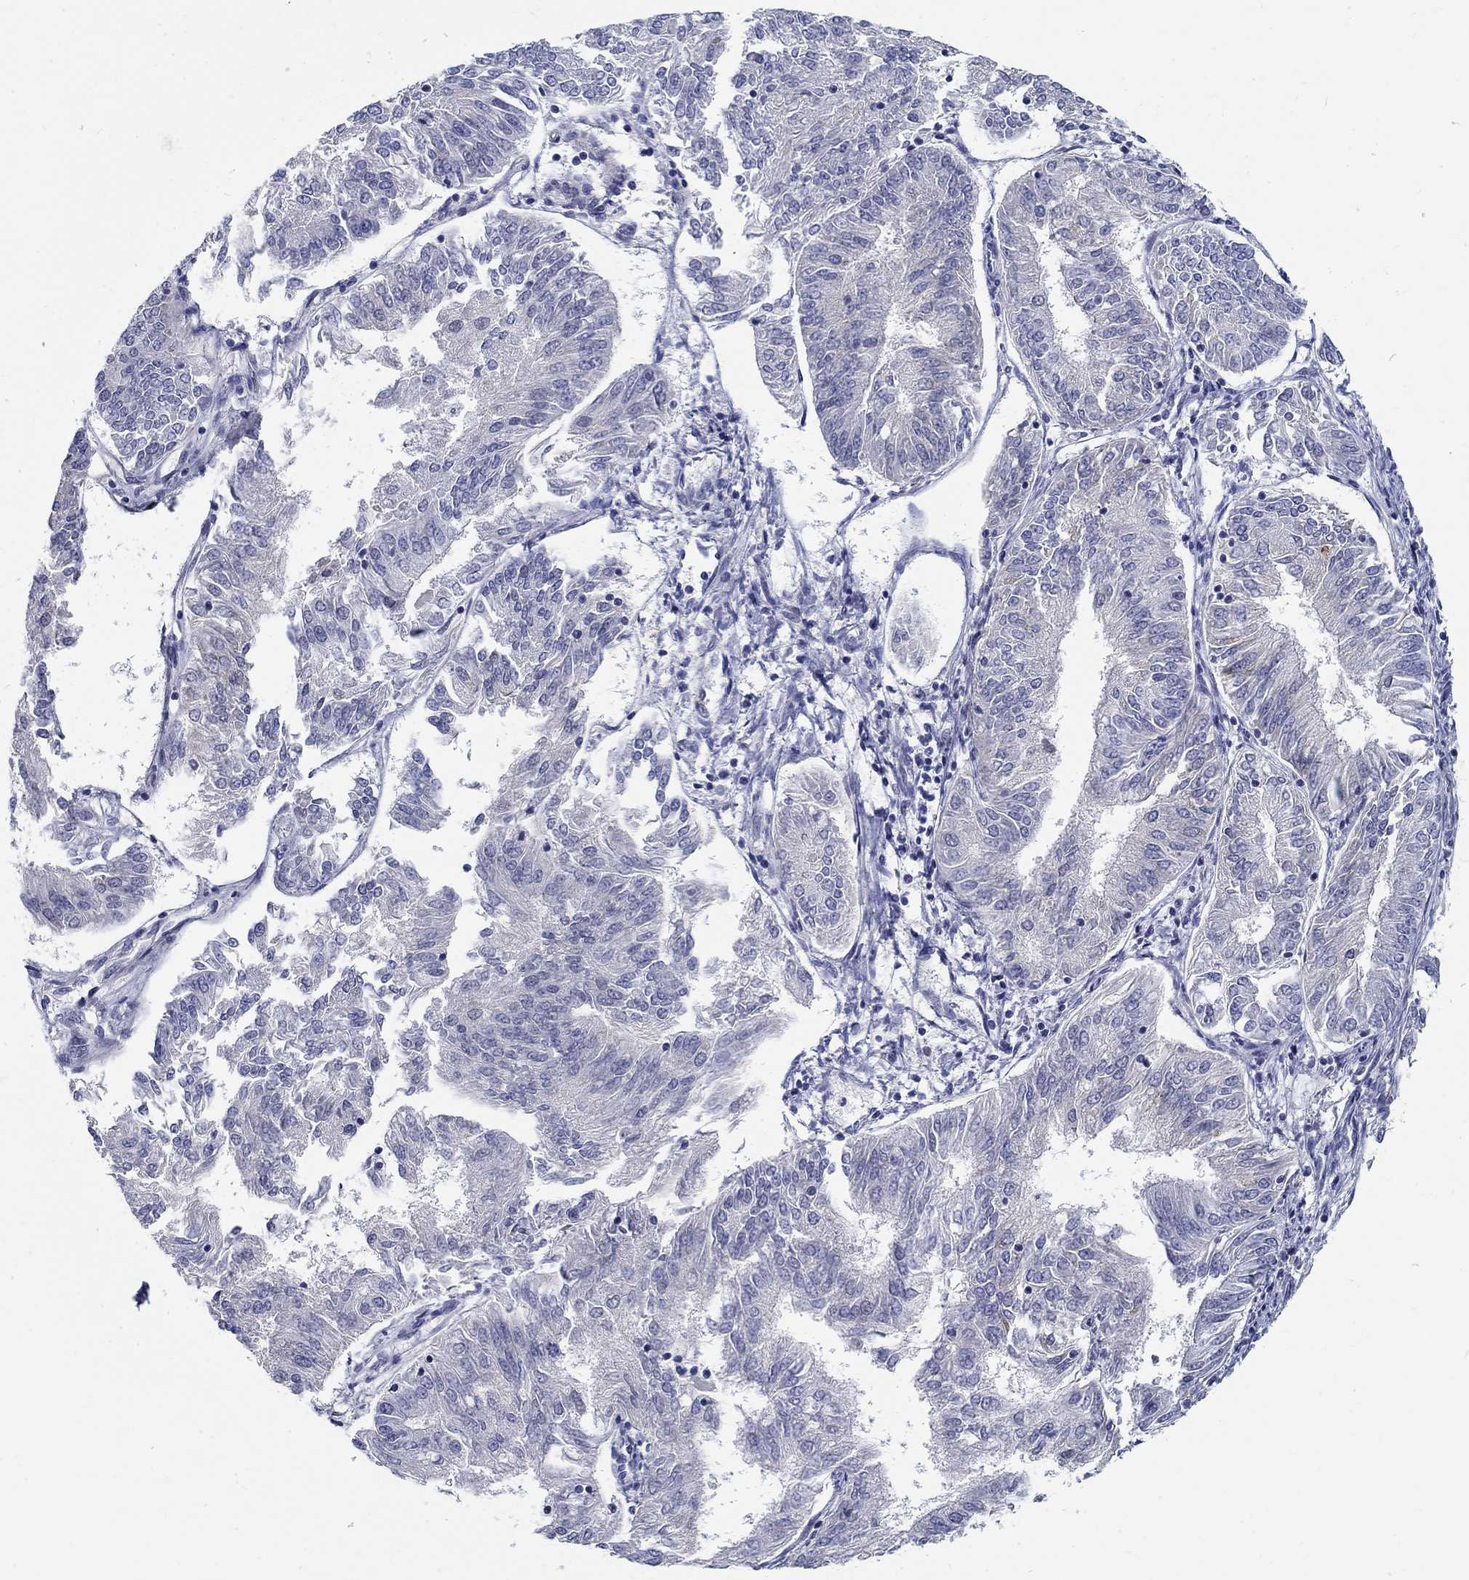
{"staining": {"intensity": "negative", "quantity": "none", "location": "none"}, "tissue": "endometrial cancer", "cell_type": "Tumor cells", "image_type": "cancer", "snomed": [{"axis": "morphology", "description": "Adenocarcinoma, NOS"}, {"axis": "topography", "description": "Endometrium"}], "caption": "This is an immunohistochemistry histopathology image of endometrial adenocarcinoma. There is no positivity in tumor cells.", "gene": "C16orf46", "patient": {"sex": "female", "age": 58}}